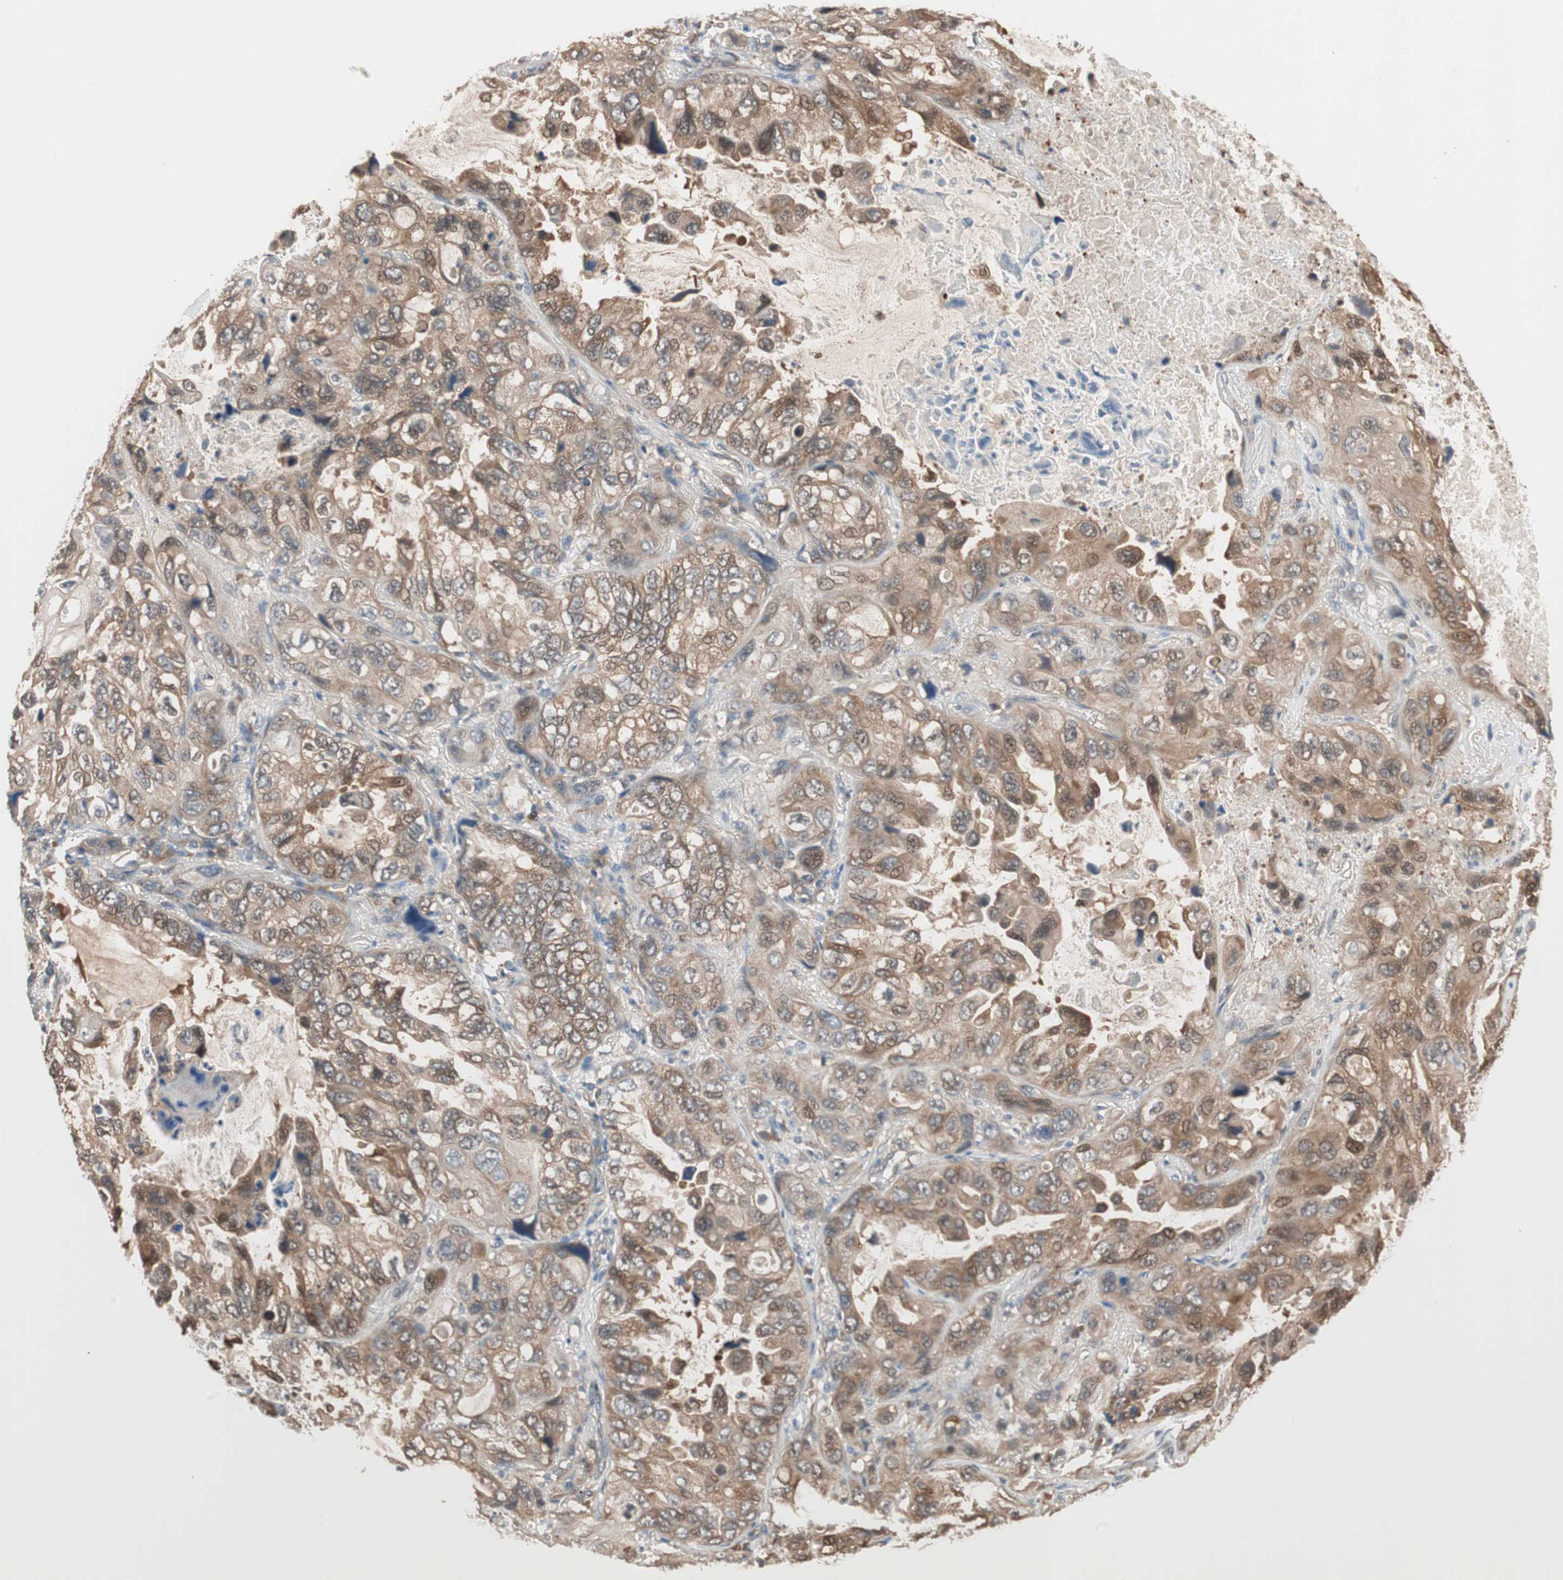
{"staining": {"intensity": "moderate", "quantity": ">75%", "location": "cytoplasmic/membranous"}, "tissue": "lung cancer", "cell_type": "Tumor cells", "image_type": "cancer", "snomed": [{"axis": "morphology", "description": "Squamous cell carcinoma, NOS"}, {"axis": "topography", "description": "Lung"}], "caption": "A high-resolution image shows IHC staining of lung cancer, which shows moderate cytoplasmic/membranous expression in approximately >75% of tumor cells.", "gene": "PIK3R3", "patient": {"sex": "female", "age": 73}}